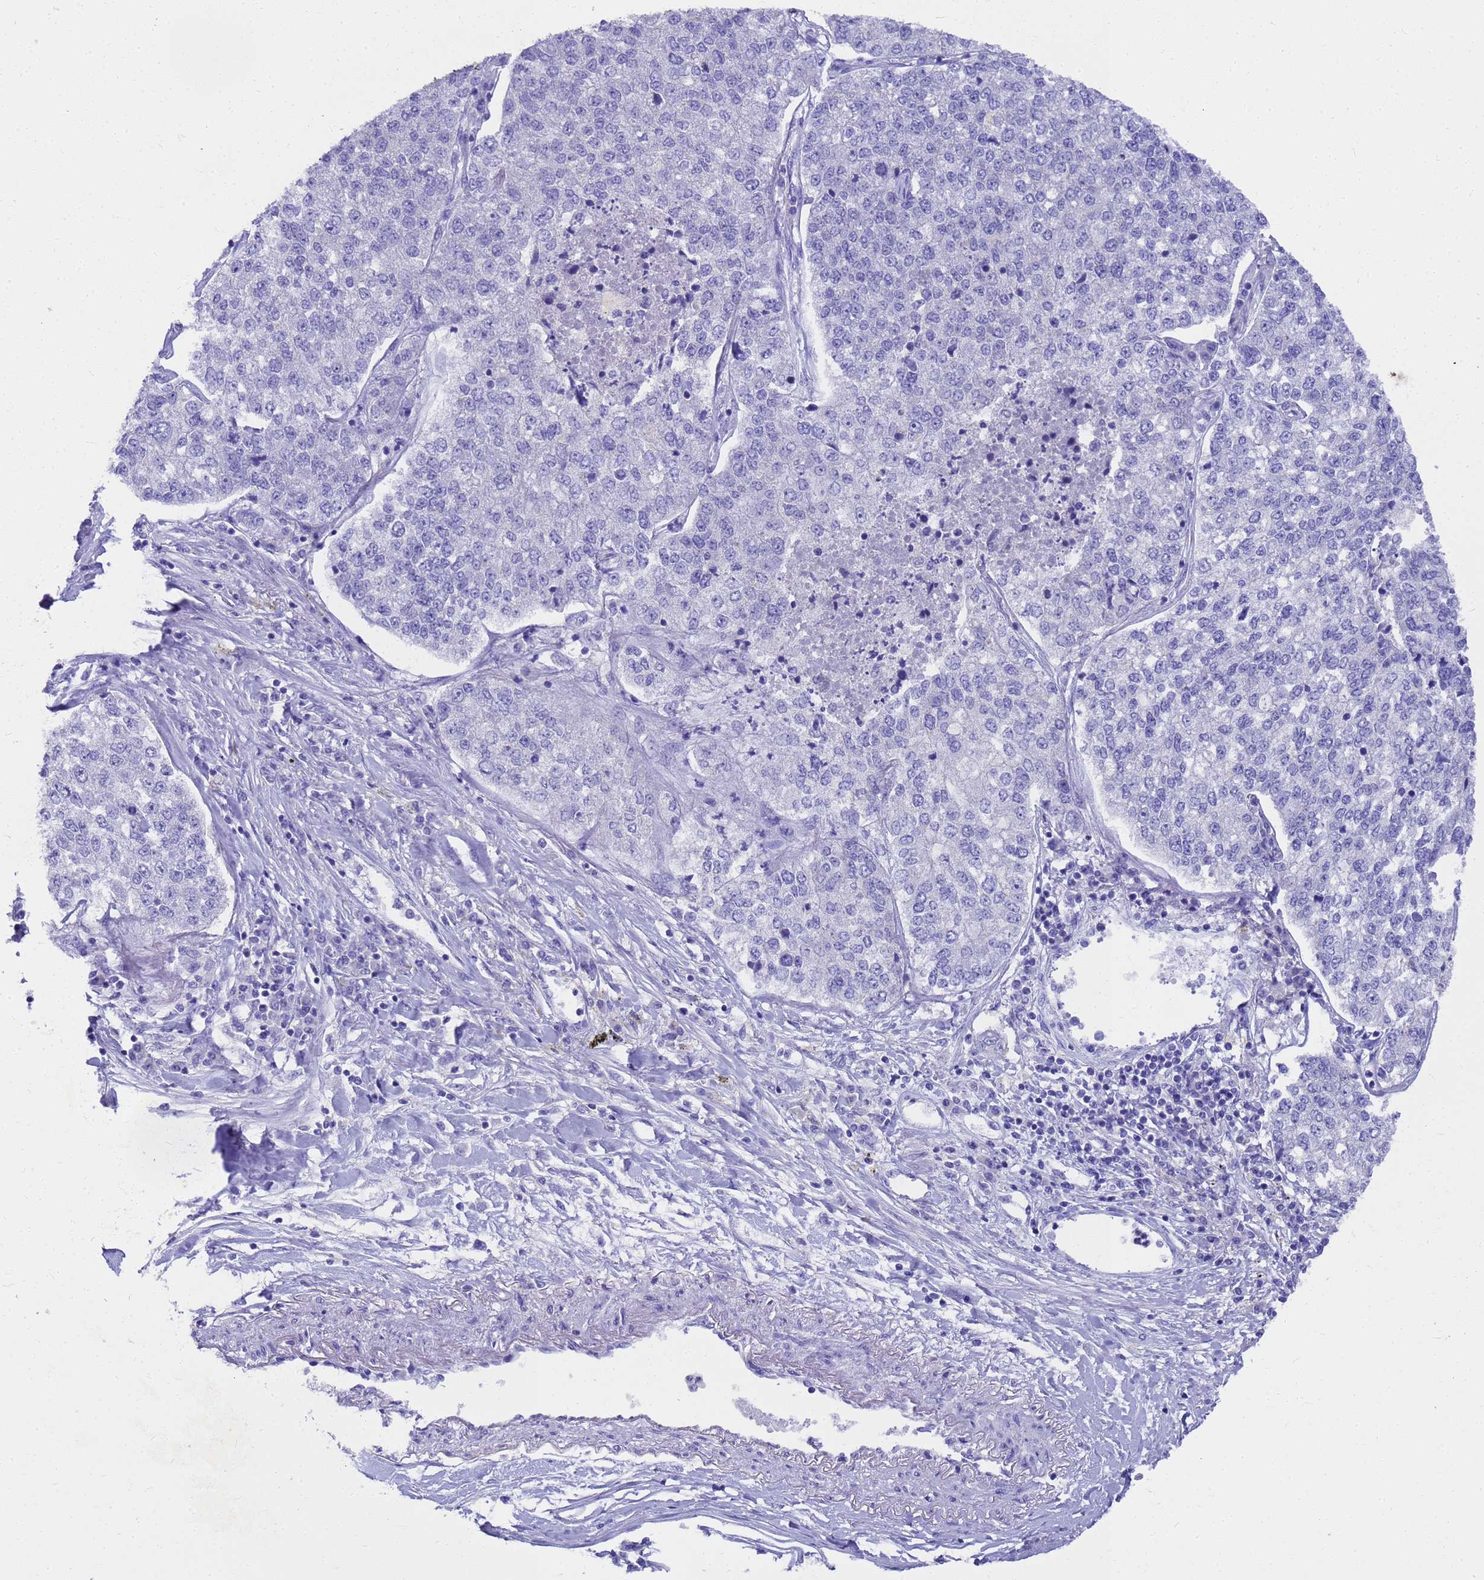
{"staining": {"intensity": "negative", "quantity": "none", "location": "none"}, "tissue": "lung cancer", "cell_type": "Tumor cells", "image_type": "cancer", "snomed": [{"axis": "morphology", "description": "Adenocarcinoma, NOS"}, {"axis": "topography", "description": "Lung"}], "caption": "Human lung adenocarcinoma stained for a protein using immunohistochemistry (IHC) reveals no positivity in tumor cells.", "gene": "MS4A13", "patient": {"sex": "male", "age": 49}}